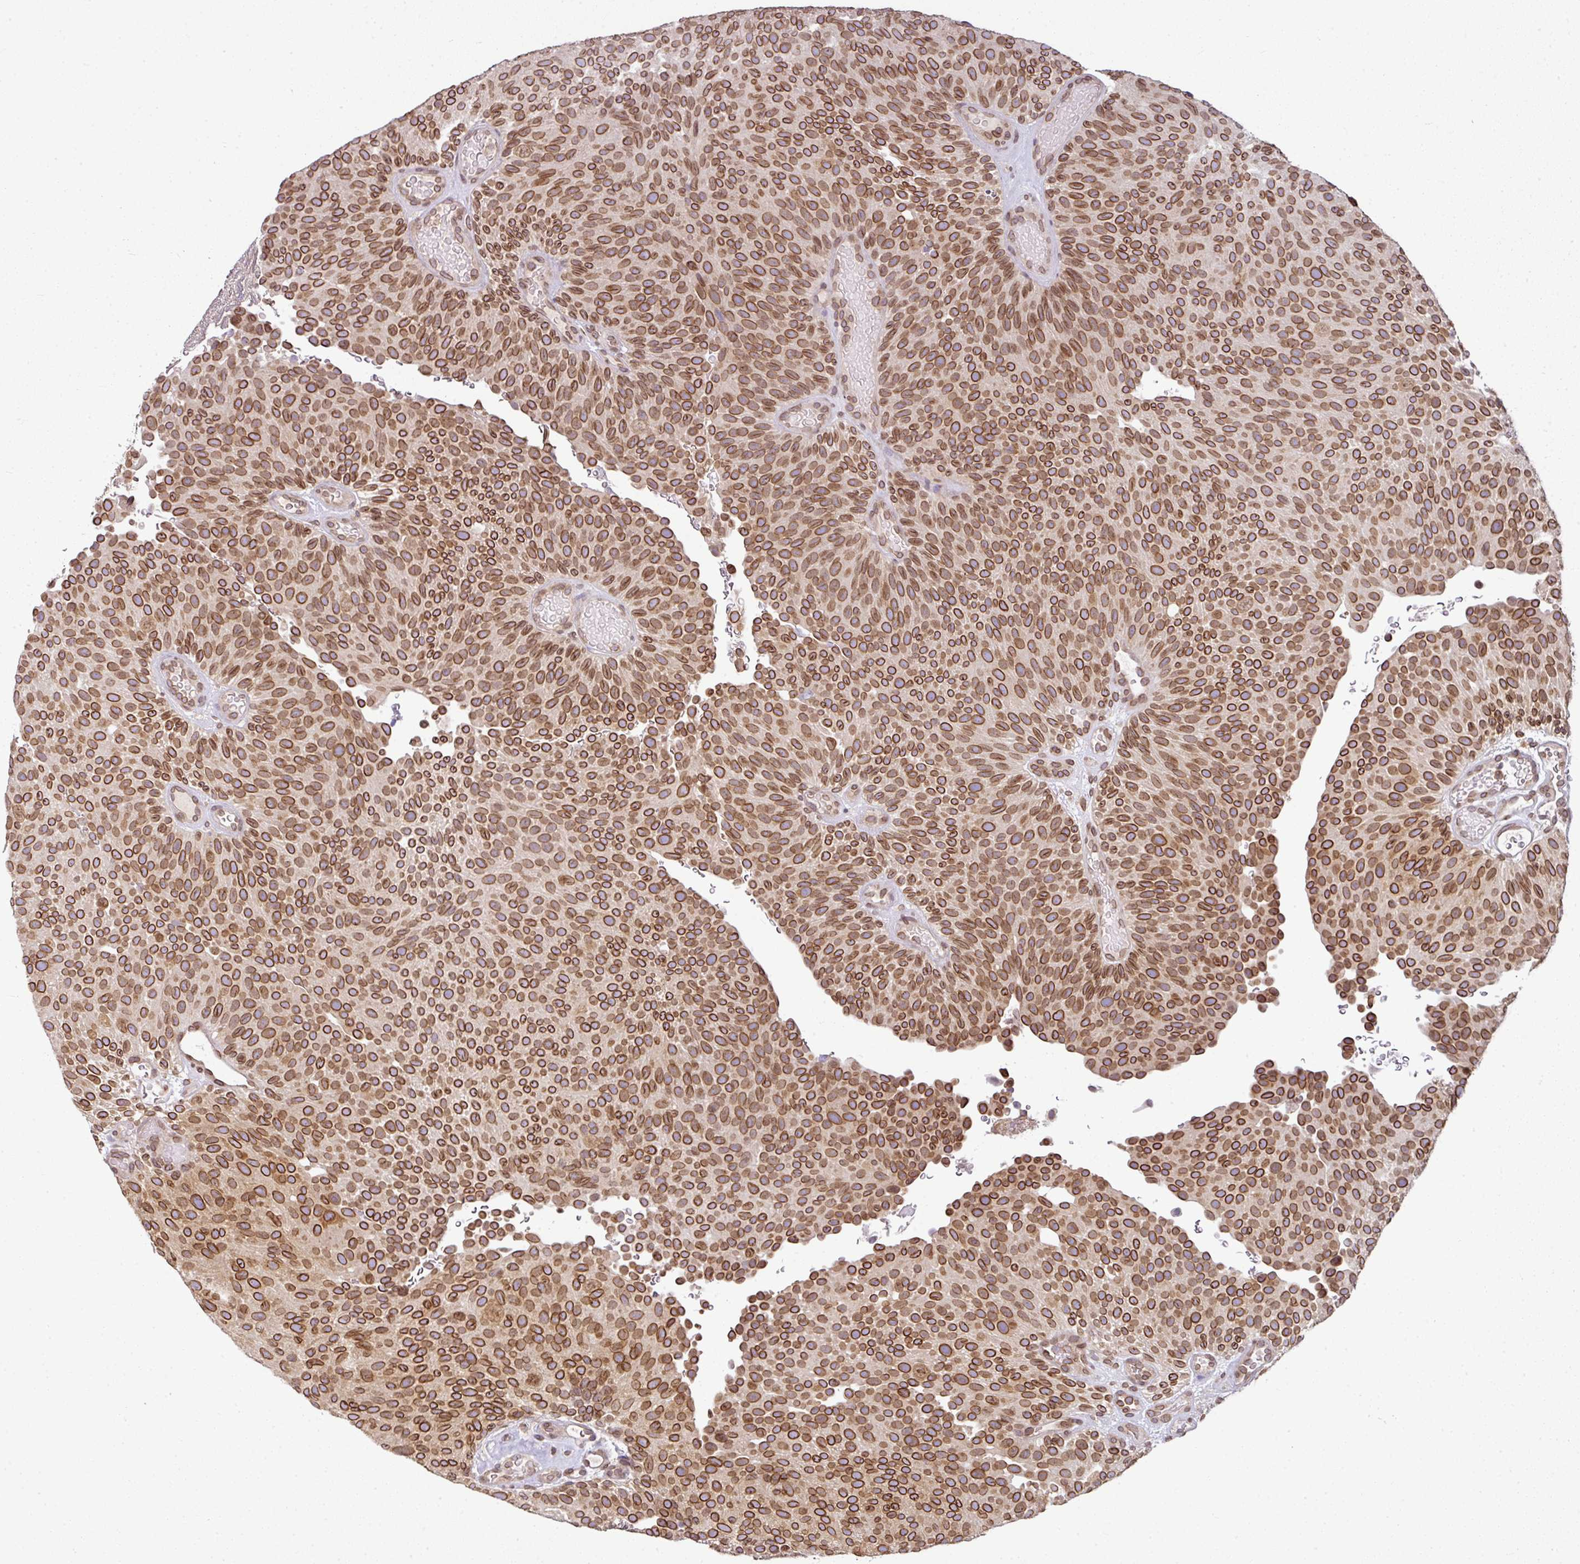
{"staining": {"intensity": "strong", "quantity": ">75%", "location": "cytoplasmic/membranous,nuclear"}, "tissue": "urothelial cancer", "cell_type": "Tumor cells", "image_type": "cancer", "snomed": [{"axis": "morphology", "description": "Urothelial carcinoma, Low grade"}, {"axis": "topography", "description": "Urinary bladder"}], "caption": "Immunohistochemical staining of urothelial cancer demonstrates strong cytoplasmic/membranous and nuclear protein expression in about >75% of tumor cells.", "gene": "RANGAP1", "patient": {"sex": "male", "age": 78}}